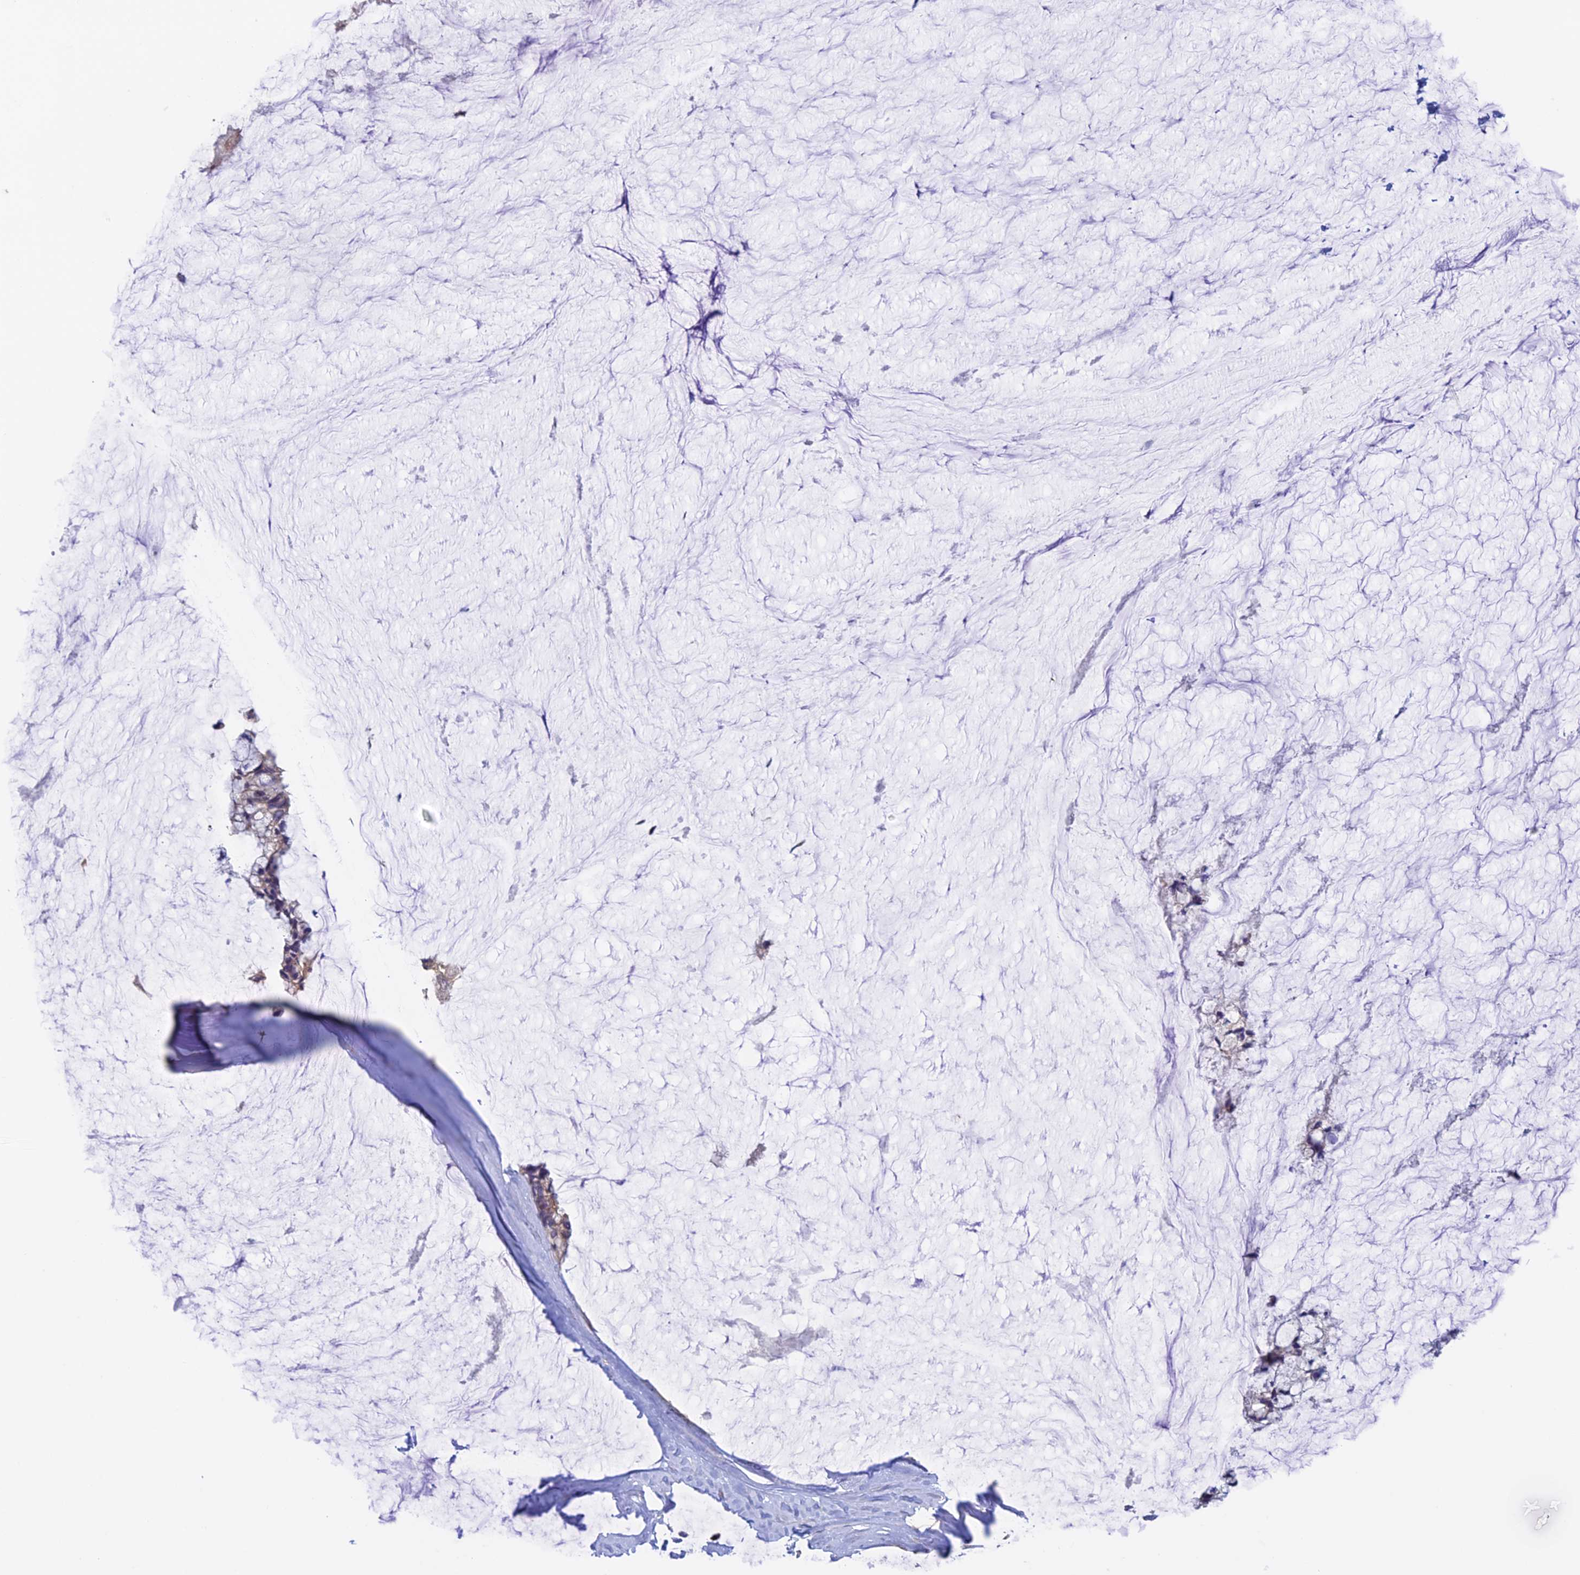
{"staining": {"intensity": "moderate", "quantity": ">75%", "location": "cytoplasmic/membranous"}, "tissue": "ovarian cancer", "cell_type": "Tumor cells", "image_type": "cancer", "snomed": [{"axis": "morphology", "description": "Cystadenocarcinoma, mucinous, NOS"}, {"axis": "topography", "description": "Ovary"}], "caption": "Human ovarian cancer (mucinous cystadenocarcinoma) stained with a brown dye displays moderate cytoplasmic/membranous positive expression in approximately >75% of tumor cells.", "gene": "NUDT16L1", "patient": {"sex": "female", "age": 39}}